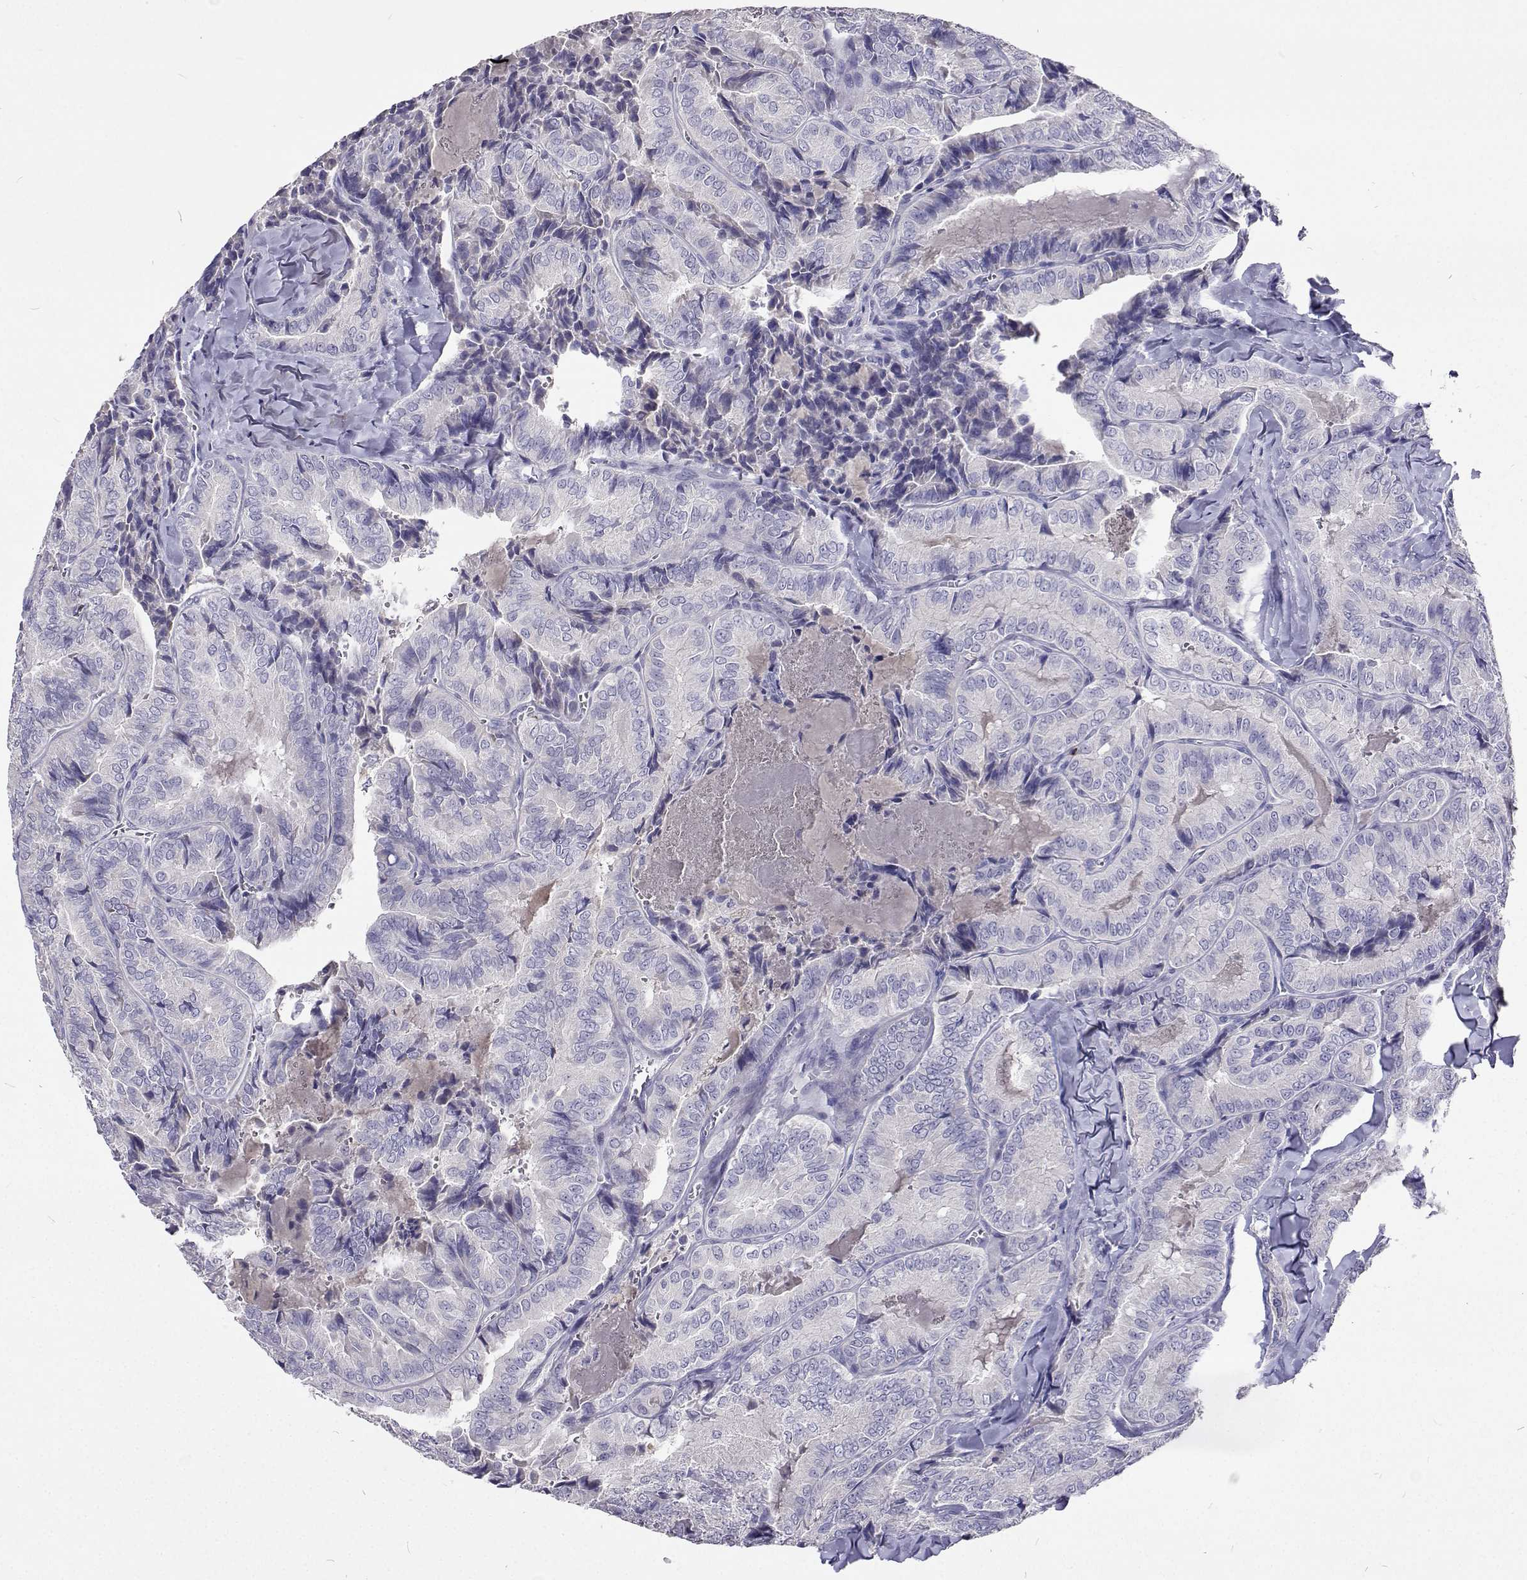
{"staining": {"intensity": "negative", "quantity": "none", "location": "none"}, "tissue": "thyroid cancer", "cell_type": "Tumor cells", "image_type": "cancer", "snomed": [{"axis": "morphology", "description": "Papillary adenocarcinoma, NOS"}, {"axis": "topography", "description": "Thyroid gland"}], "caption": "Thyroid papillary adenocarcinoma stained for a protein using IHC demonstrates no staining tumor cells.", "gene": "CFAP44", "patient": {"sex": "female", "age": 75}}